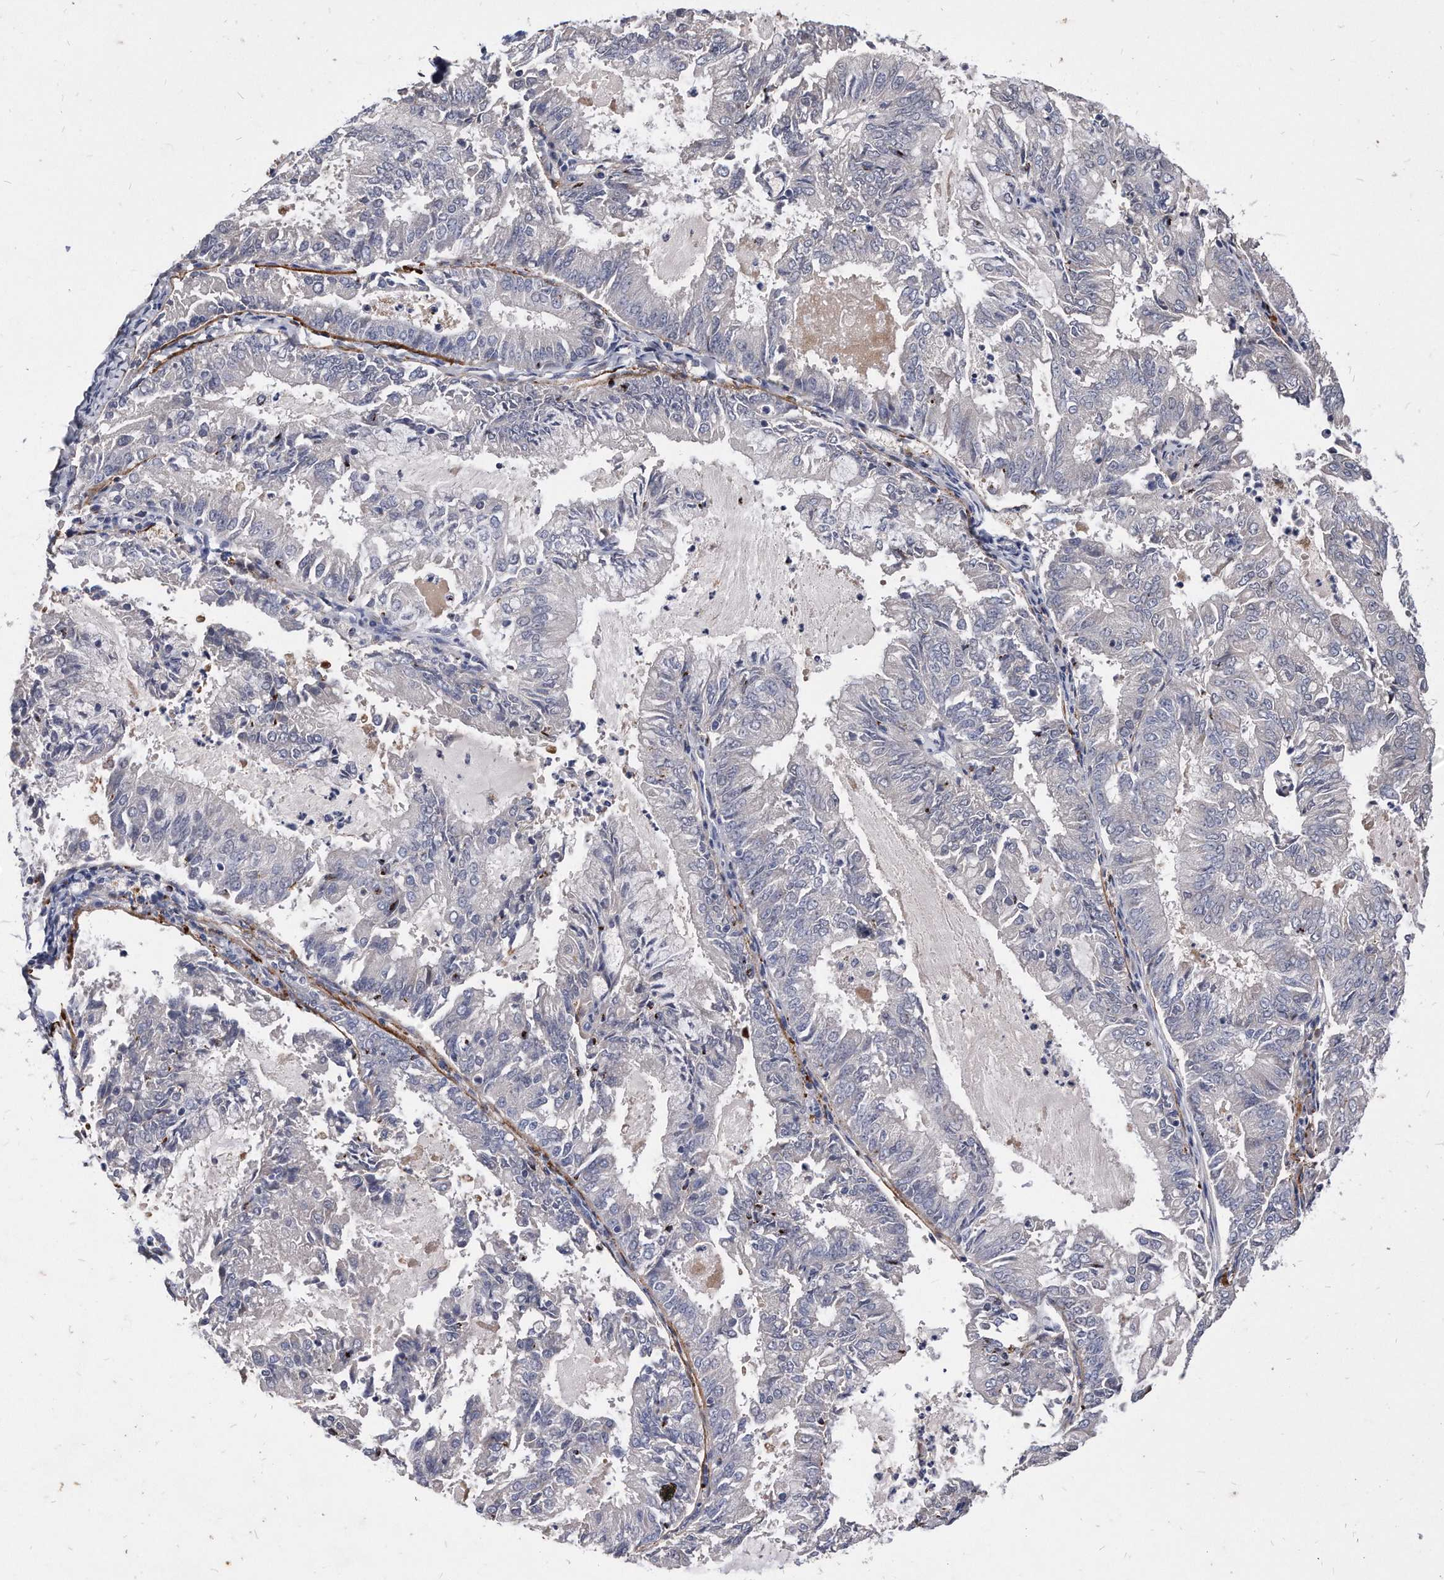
{"staining": {"intensity": "negative", "quantity": "none", "location": "none"}, "tissue": "endometrial cancer", "cell_type": "Tumor cells", "image_type": "cancer", "snomed": [{"axis": "morphology", "description": "Adenocarcinoma, NOS"}, {"axis": "topography", "description": "Endometrium"}], "caption": "Endometrial adenocarcinoma was stained to show a protein in brown. There is no significant staining in tumor cells.", "gene": "MGAT4A", "patient": {"sex": "female", "age": 57}}